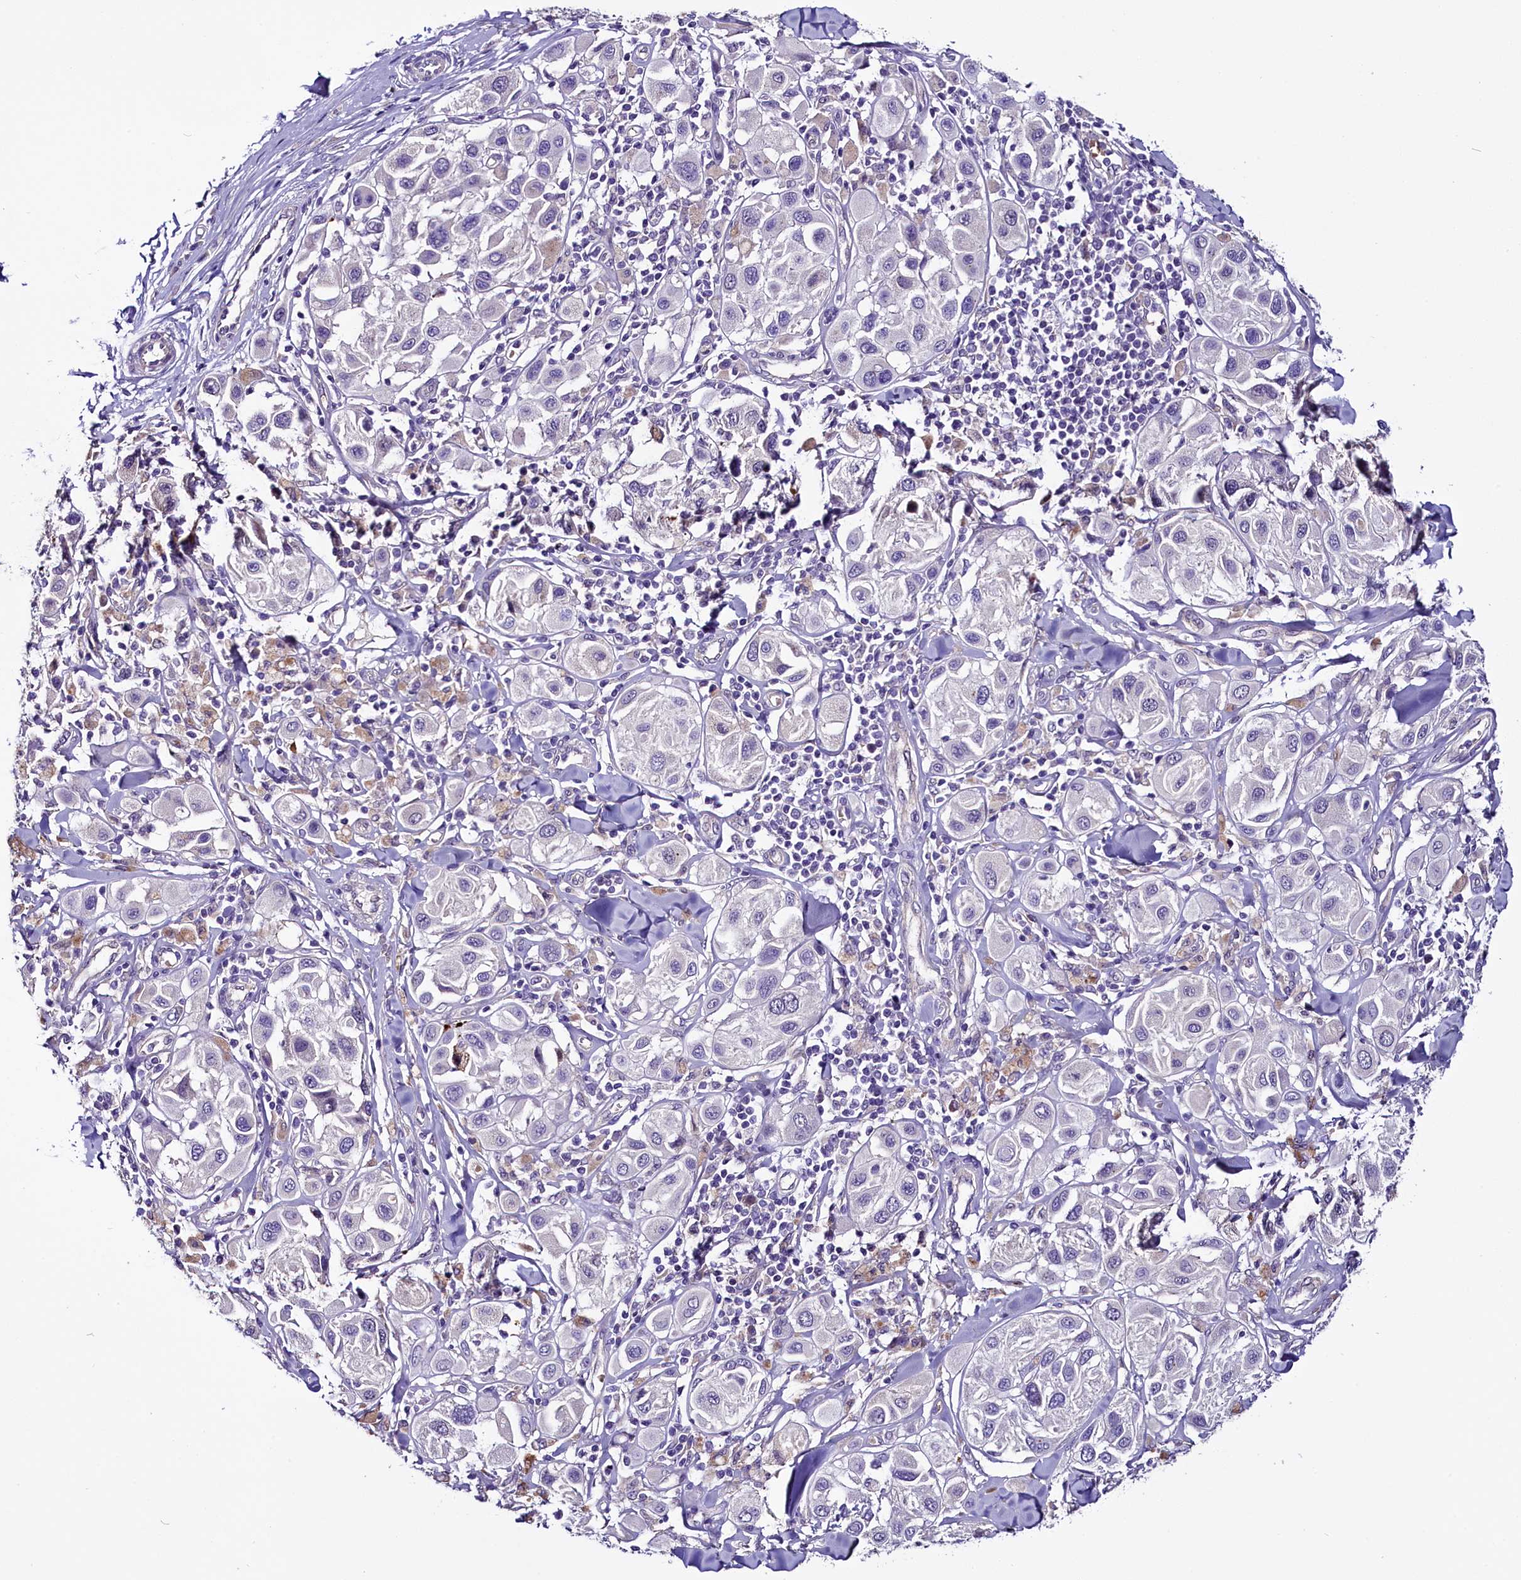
{"staining": {"intensity": "negative", "quantity": "none", "location": "none"}, "tissue": "melanoma", "cell_type": "Tumor cells", "image_type": "cancer", "snomed": [{"axis": "morphology", "description": "Malignant melanoma, Metastatic site"}, {"axis": "topography", "description": "Skin"}], "caption": "The histopathology image displays no staining of tumor cells in melanoma.", "gene": "C9orf40", "patient": {"sex": "male", "age": 41}}